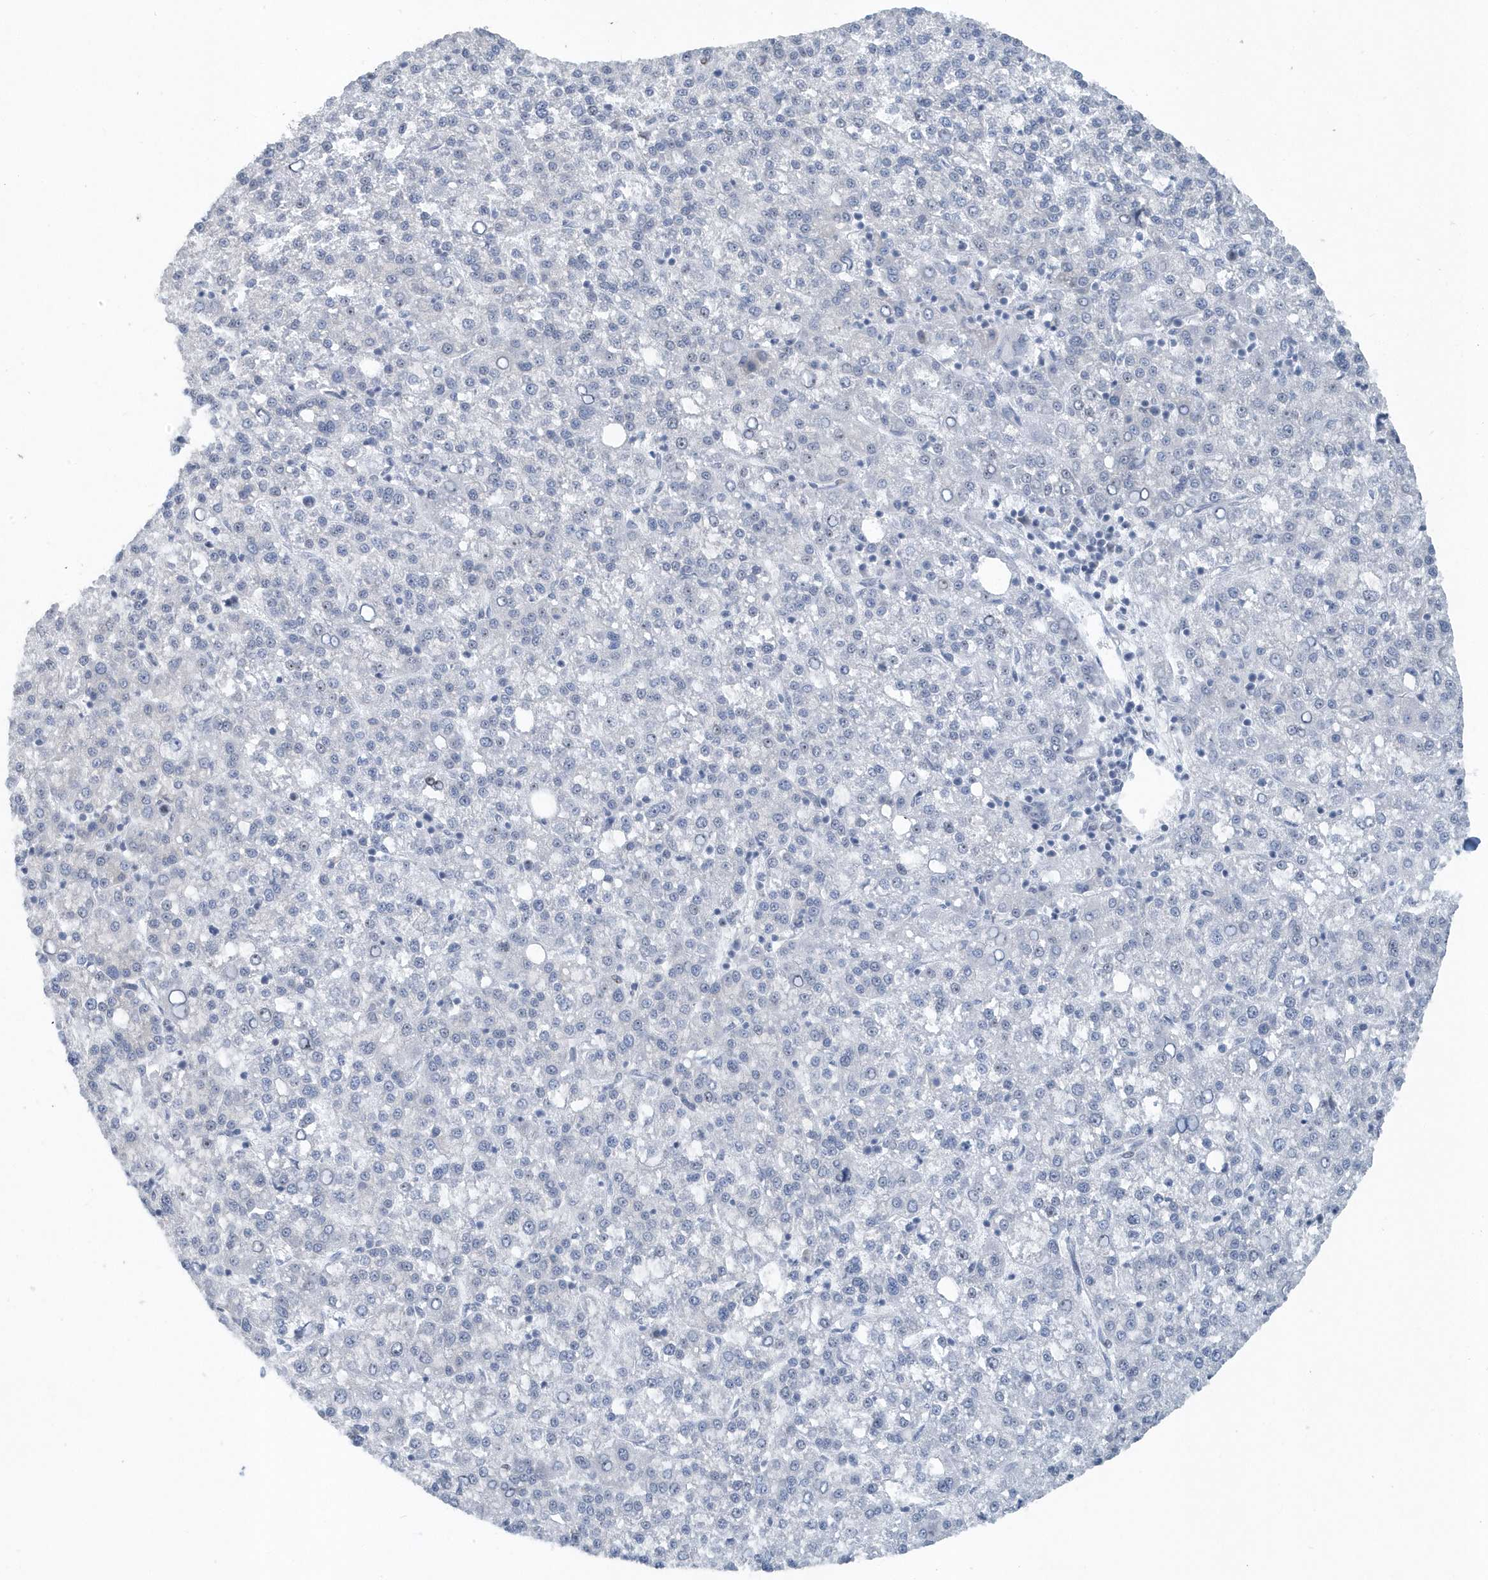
{"staining": {"intensity": "negative", "quantity": "none", "location": "none"}, "tissue": "liver cancer", "cell_type": "Tumor cells", "image_type": "cancer", "snomed": [{"axis": "morphology", "description": "Carcinoma, Hepatocellular, NOS"}, {"axis": "topography", "description": "Liver"}], "caption": "DAB (3,3'-diaminobenzidine) immunohistochemical staining of liver cancer shows no significant expression in tumor cells. Brightfield microscopy of immunohistochemistry (IHC) stained with DAB (3,3'-diaminobenzidine) (brown) and hematoxylin (blue), captured at high magnification.", "gene": "RPF2", "patient": {"sex": "female", "age": 58}}